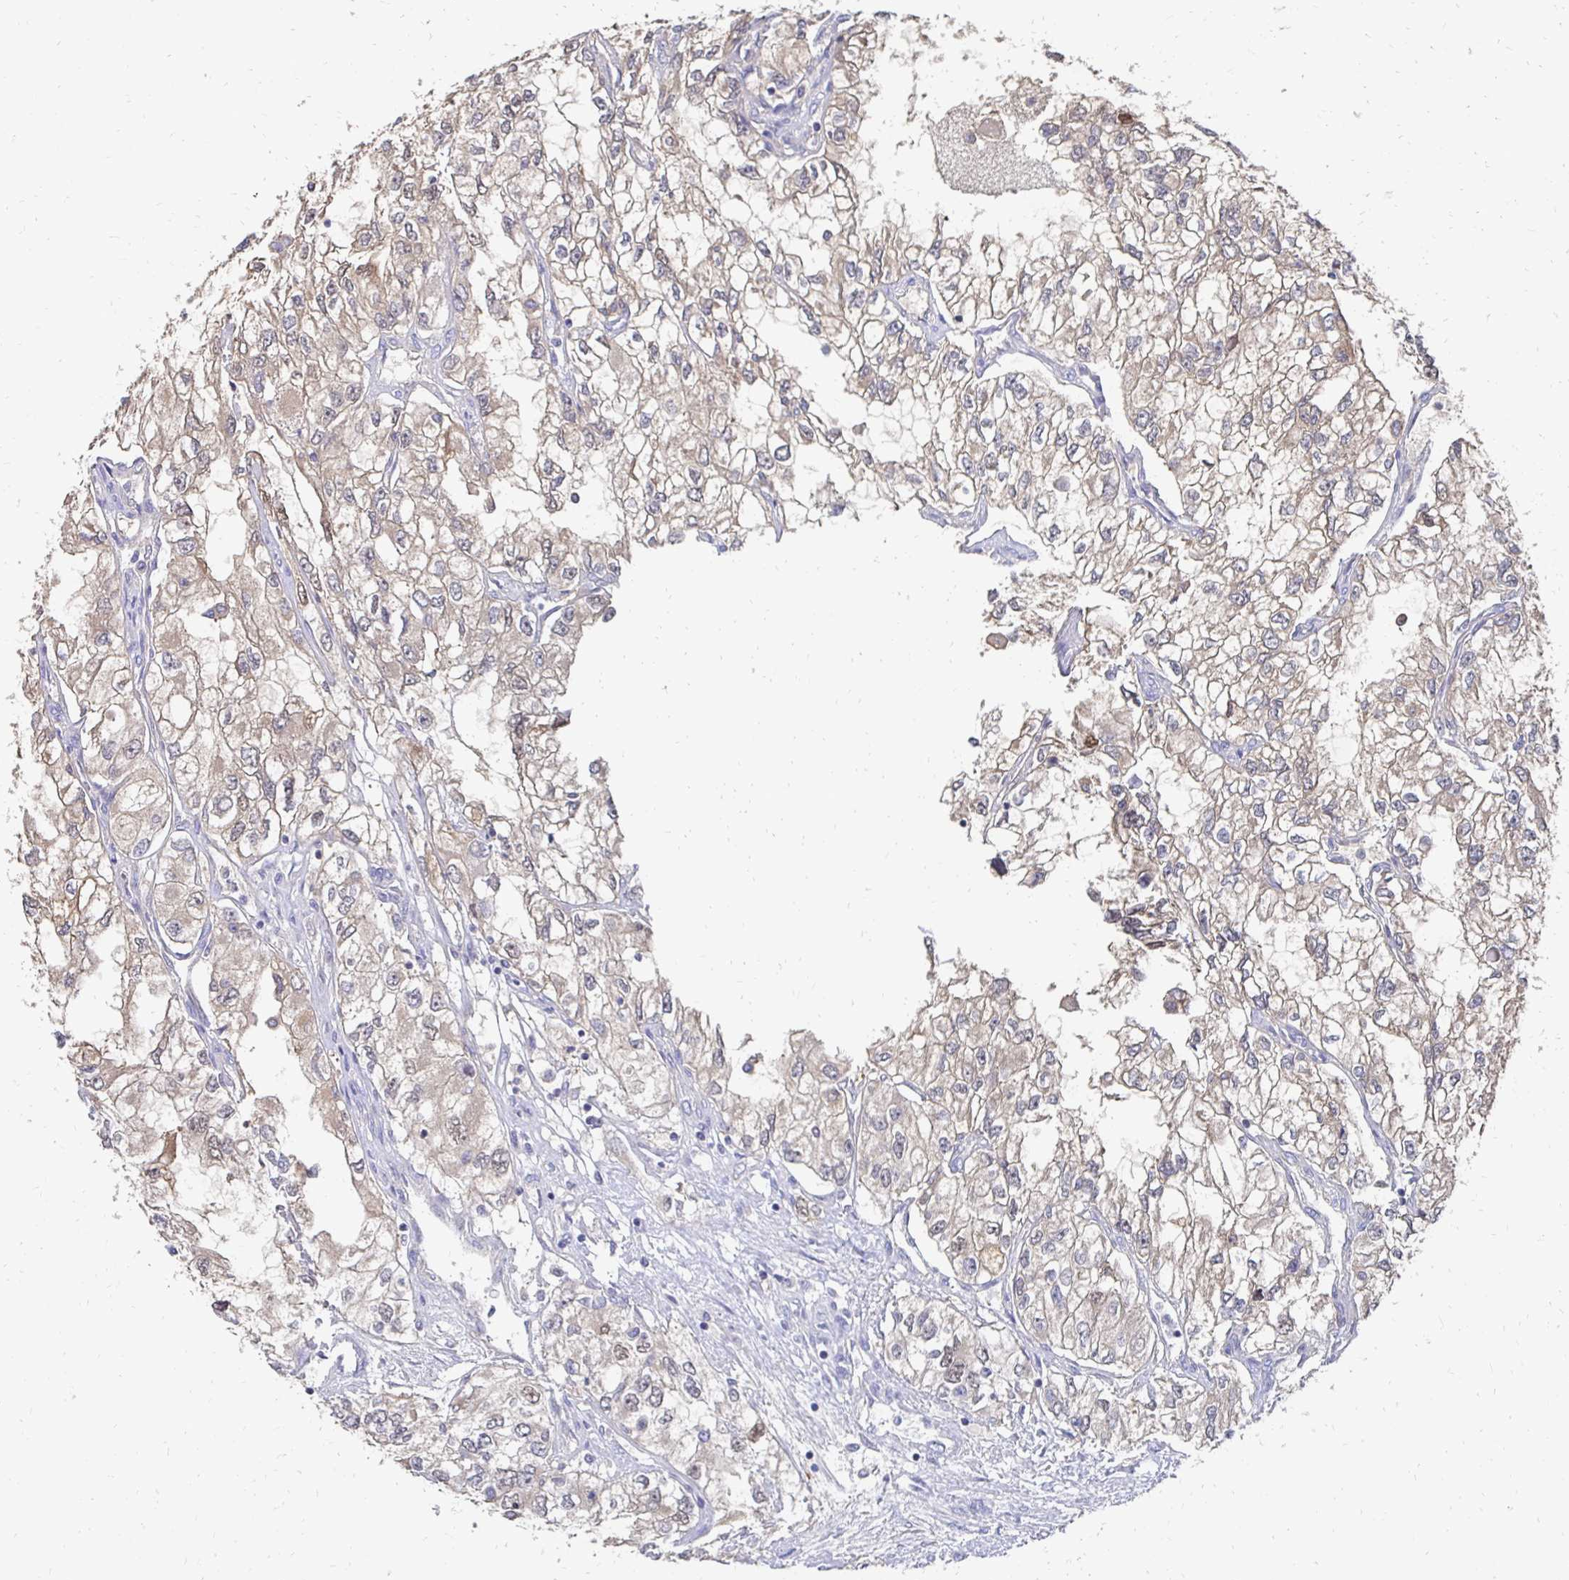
{"staining": {"intensity": "weak", "quantity": ">75%", "location": "cytoplasmic/membranous"}, "tissue": "renal cancer", "cell_type": "Tumor cells", "image_type": "cancer", "snomed": [{"axis": "morphology", "description": "Adenocarcinoma, NOS"}, {"axis": "topography", "description": "Kidney"}], "caption": "Approximately >75% of tumor cells in renal cancer demonstrate weak cytoplasmic/membranous protein expression as visualized by brown immunohistochemical staining.", "gene": "SYCP3", "patient": {"sex": "female", "age": 59}}